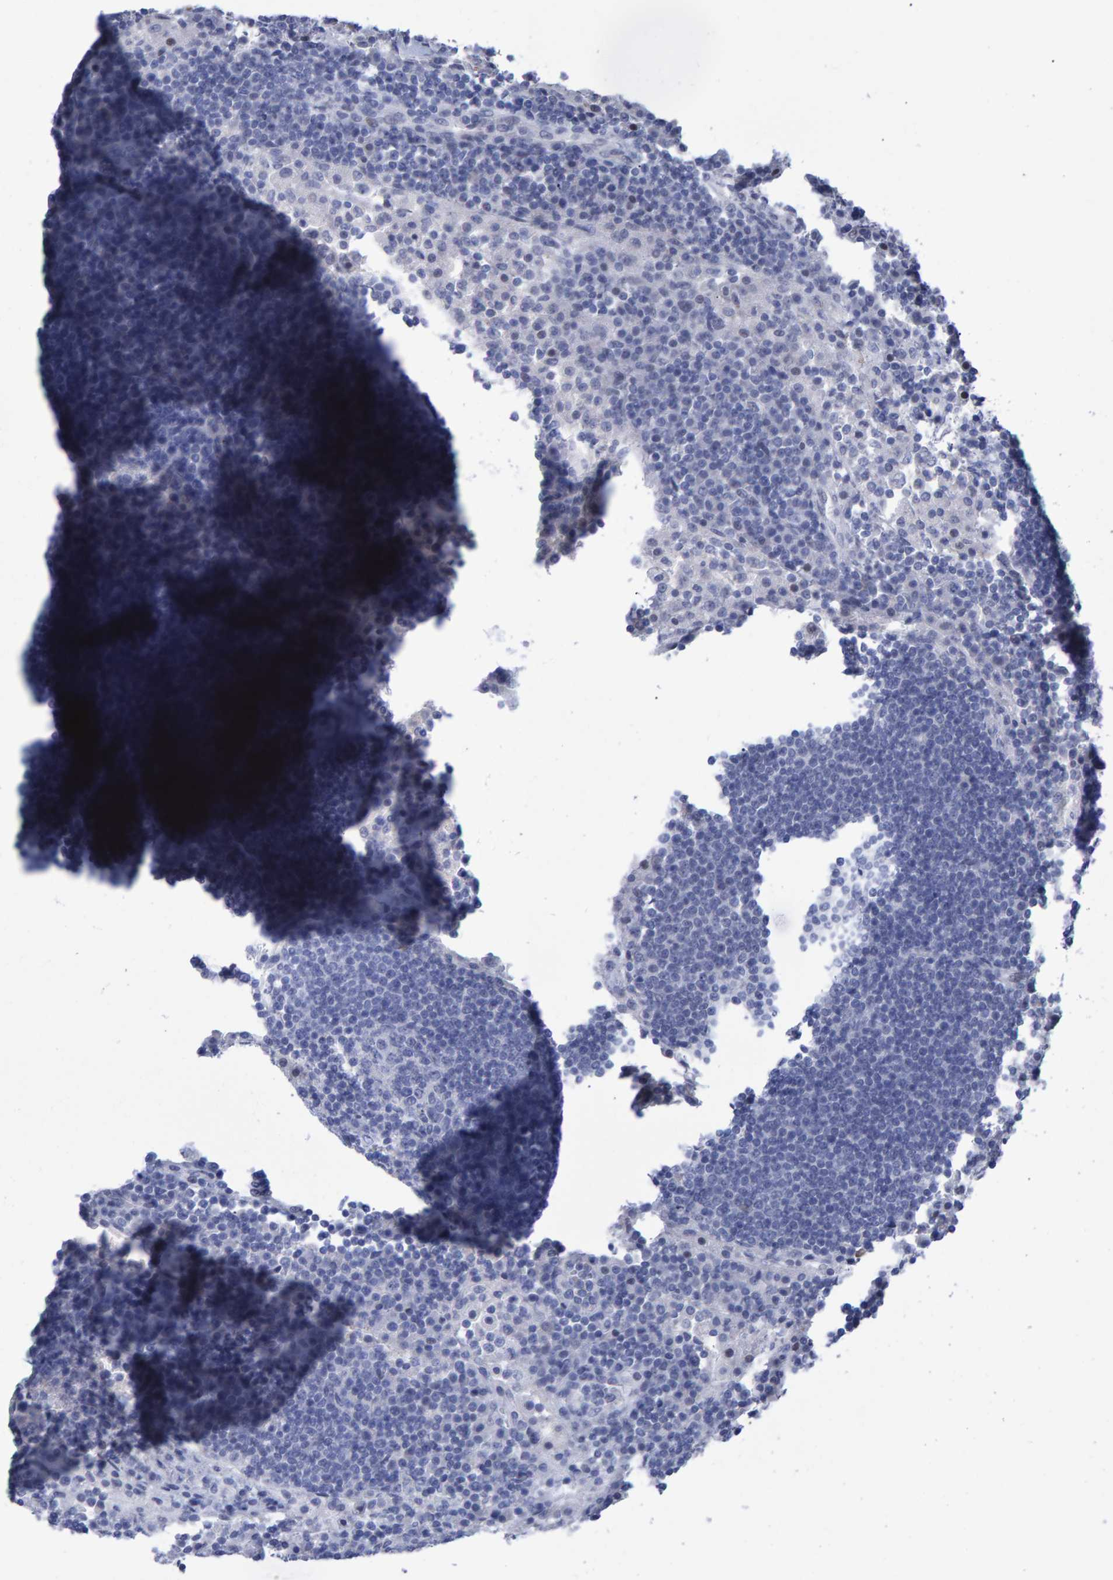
{"staining": {"intensity": "negative", "quantity": "none", "location": "none"}, "tissue": "lymph node", "cell_type": "Germinal center cells", "image_type": "normal", "snomed": [{"axis": "morphology", "description": "Normal tissue, NOS"}, {"axis": "topography", "description": "Lymph node"}], "caption": "Germinal center cells show no significant protein expression in normal lymph node. The staining was performed using DAB (3,3'-diaminobenzidine) to visualize the protein expression in brown, while the nuclei were stained in blue with hematoxylin (Magnification: 20x).", "gene": "PROCA1", "patient": {"sex": "female", "age": 53}}